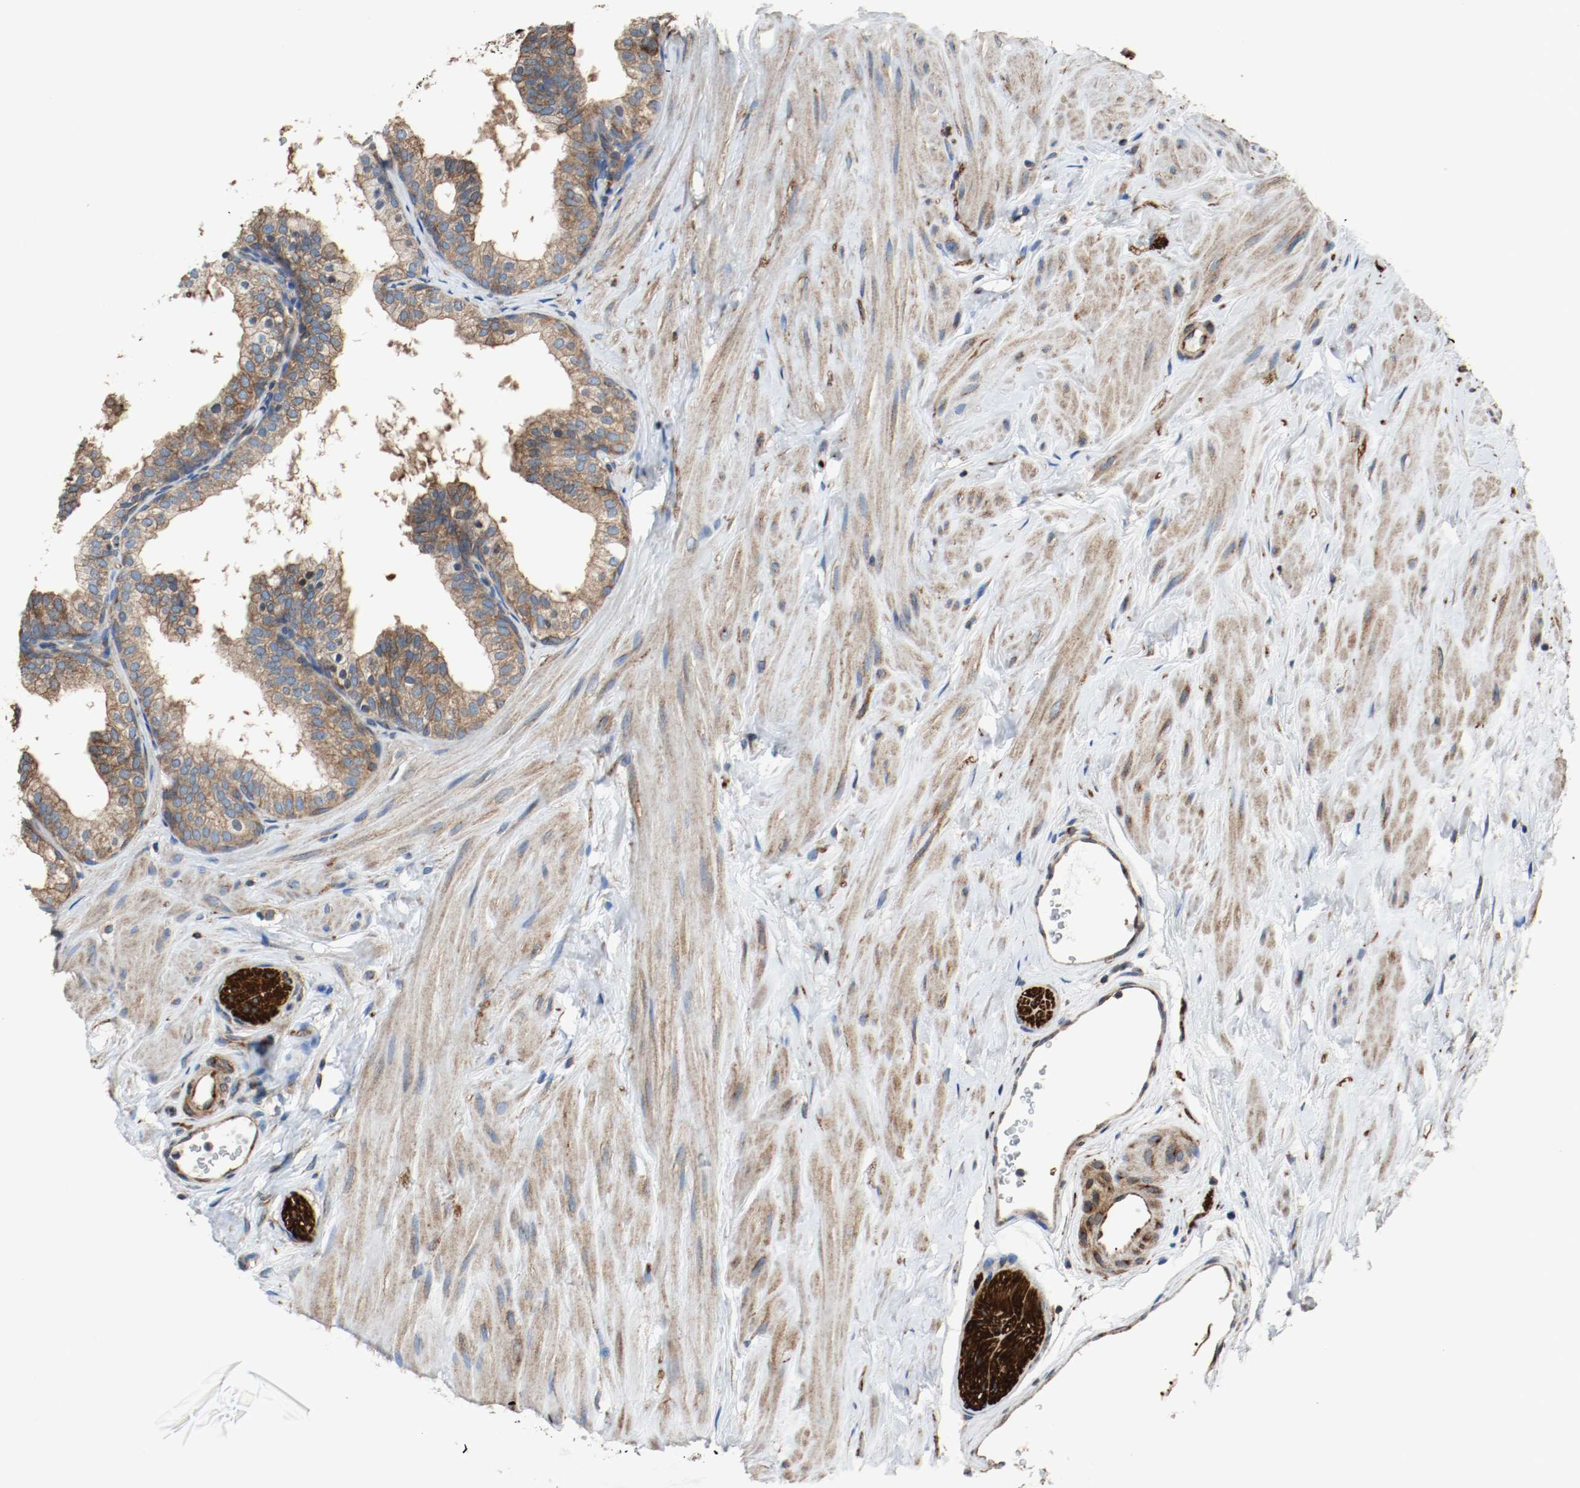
{"staining": {"intensity": "moderate", "quantity": ">75%", "location": "cytoplasmic/membranous"}, "tissue": "prostate", "cell_type": "Glandular cells", "image_type": "normal", "snomed": [{"axis": "morphology", "description": "Normal tissue, NOS"}, {"axis": "topography", "description": "Prostate"}], "caption": "A brown stain labels moderate cytoplasmic/membranous positivity of a protein in glandular cells of normal human prostate. The staining was performed using DAB to visualize the protein expression in brown, while the nuclei were stained in blue with hematoxylin (Magnification: 20x).", "gene": "TUBA3D", "patient": {"sex": "male", "age": 60}}